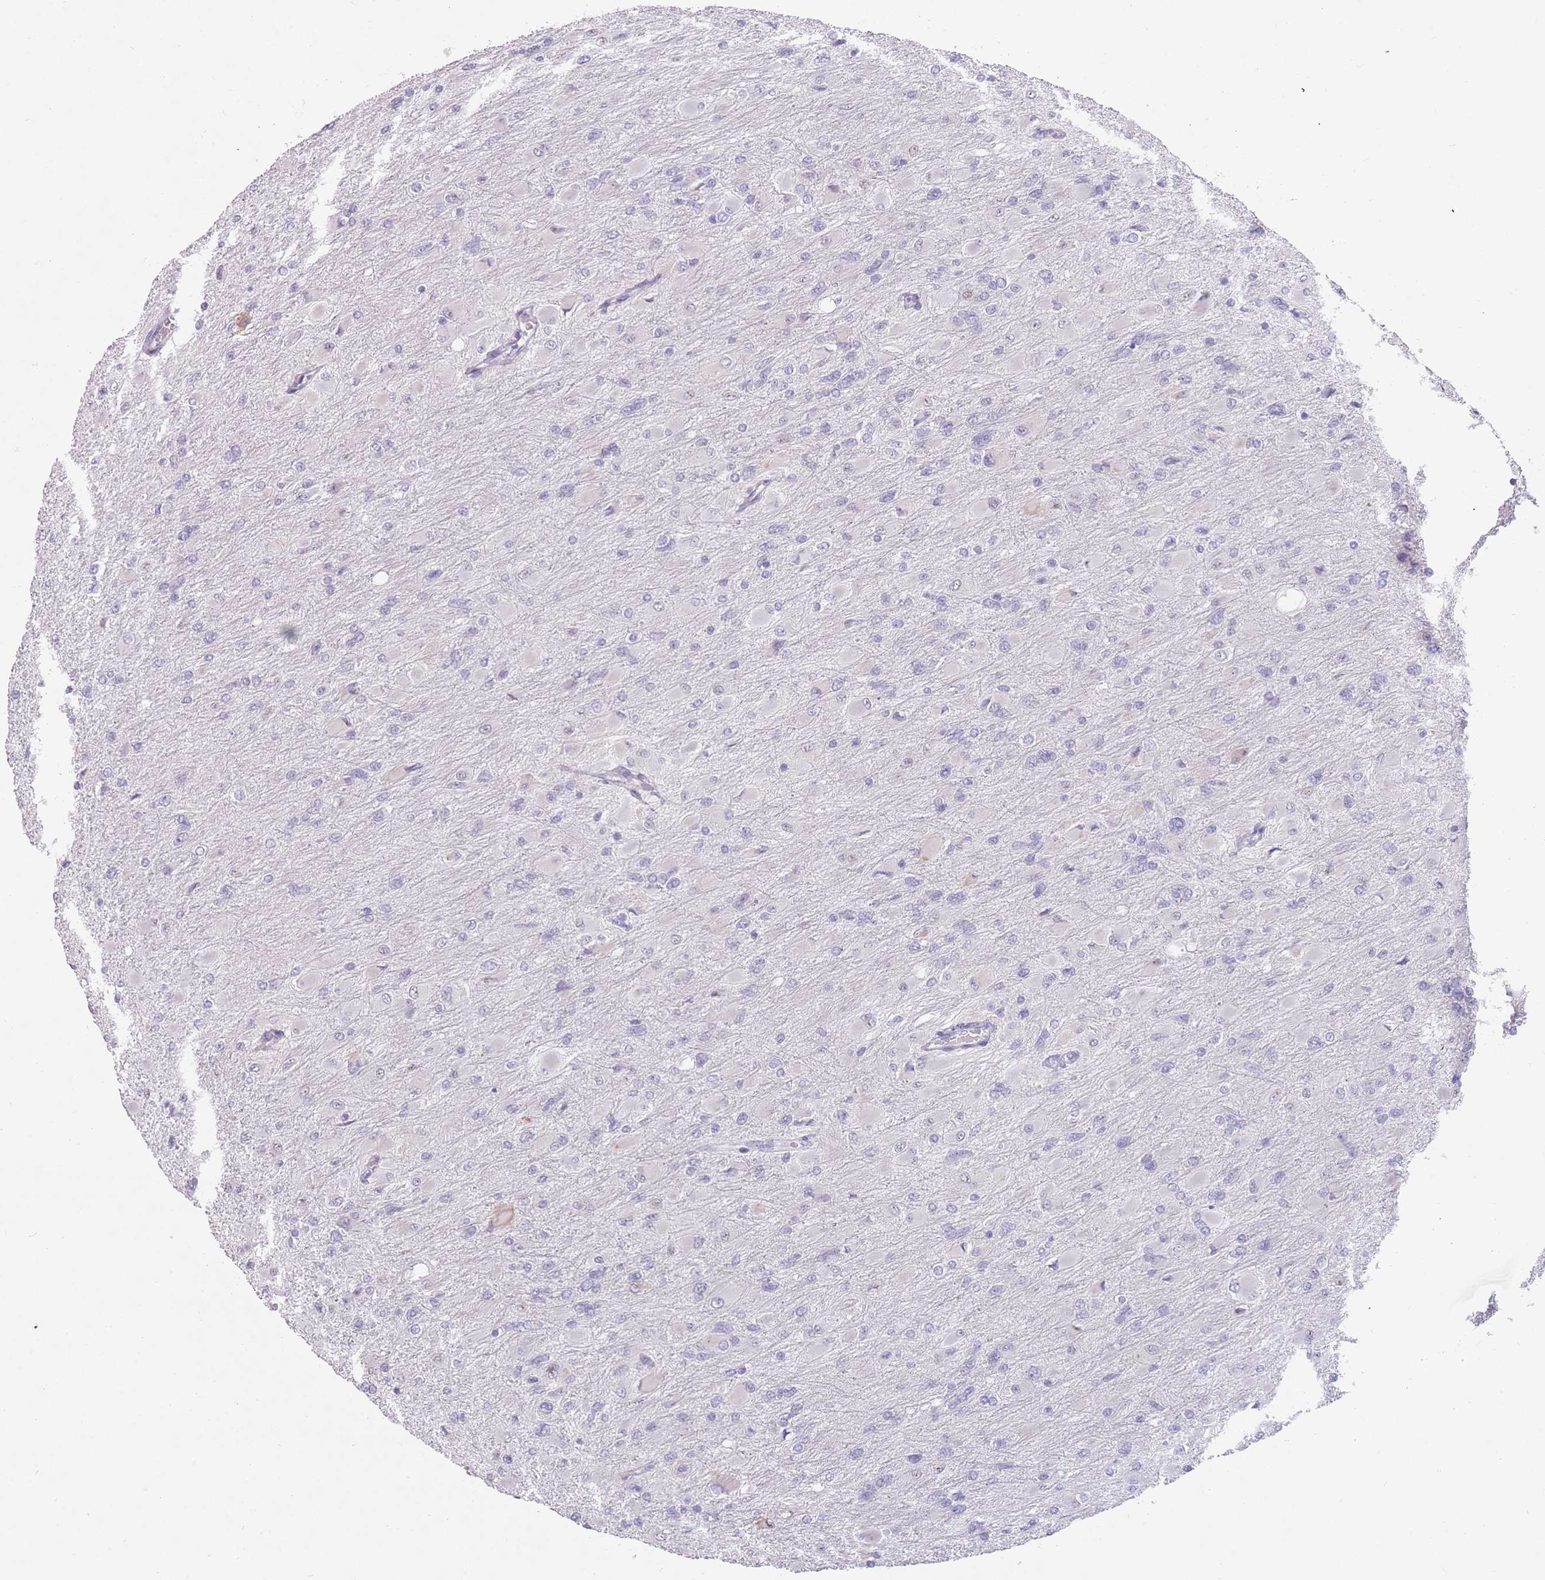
{"staining": {"intensity": "negative", "quantity": "none", "location": "none"}, "tissue": "glioma", "cell_type": "Tumor cells", "image_type": "cancer", "snomed": [{"axis": "morphology", "description": "Glioma, malignant, High grade"}, {"axis": "topography", "description": "Cerebral cortex"}], "caption": "A photomicrograph of malignant high-grade glioma stained for a protein displays no brown staining in tumor cells.", "gene": "DDX4", "patient": {"sex": "female", "age": 36}}